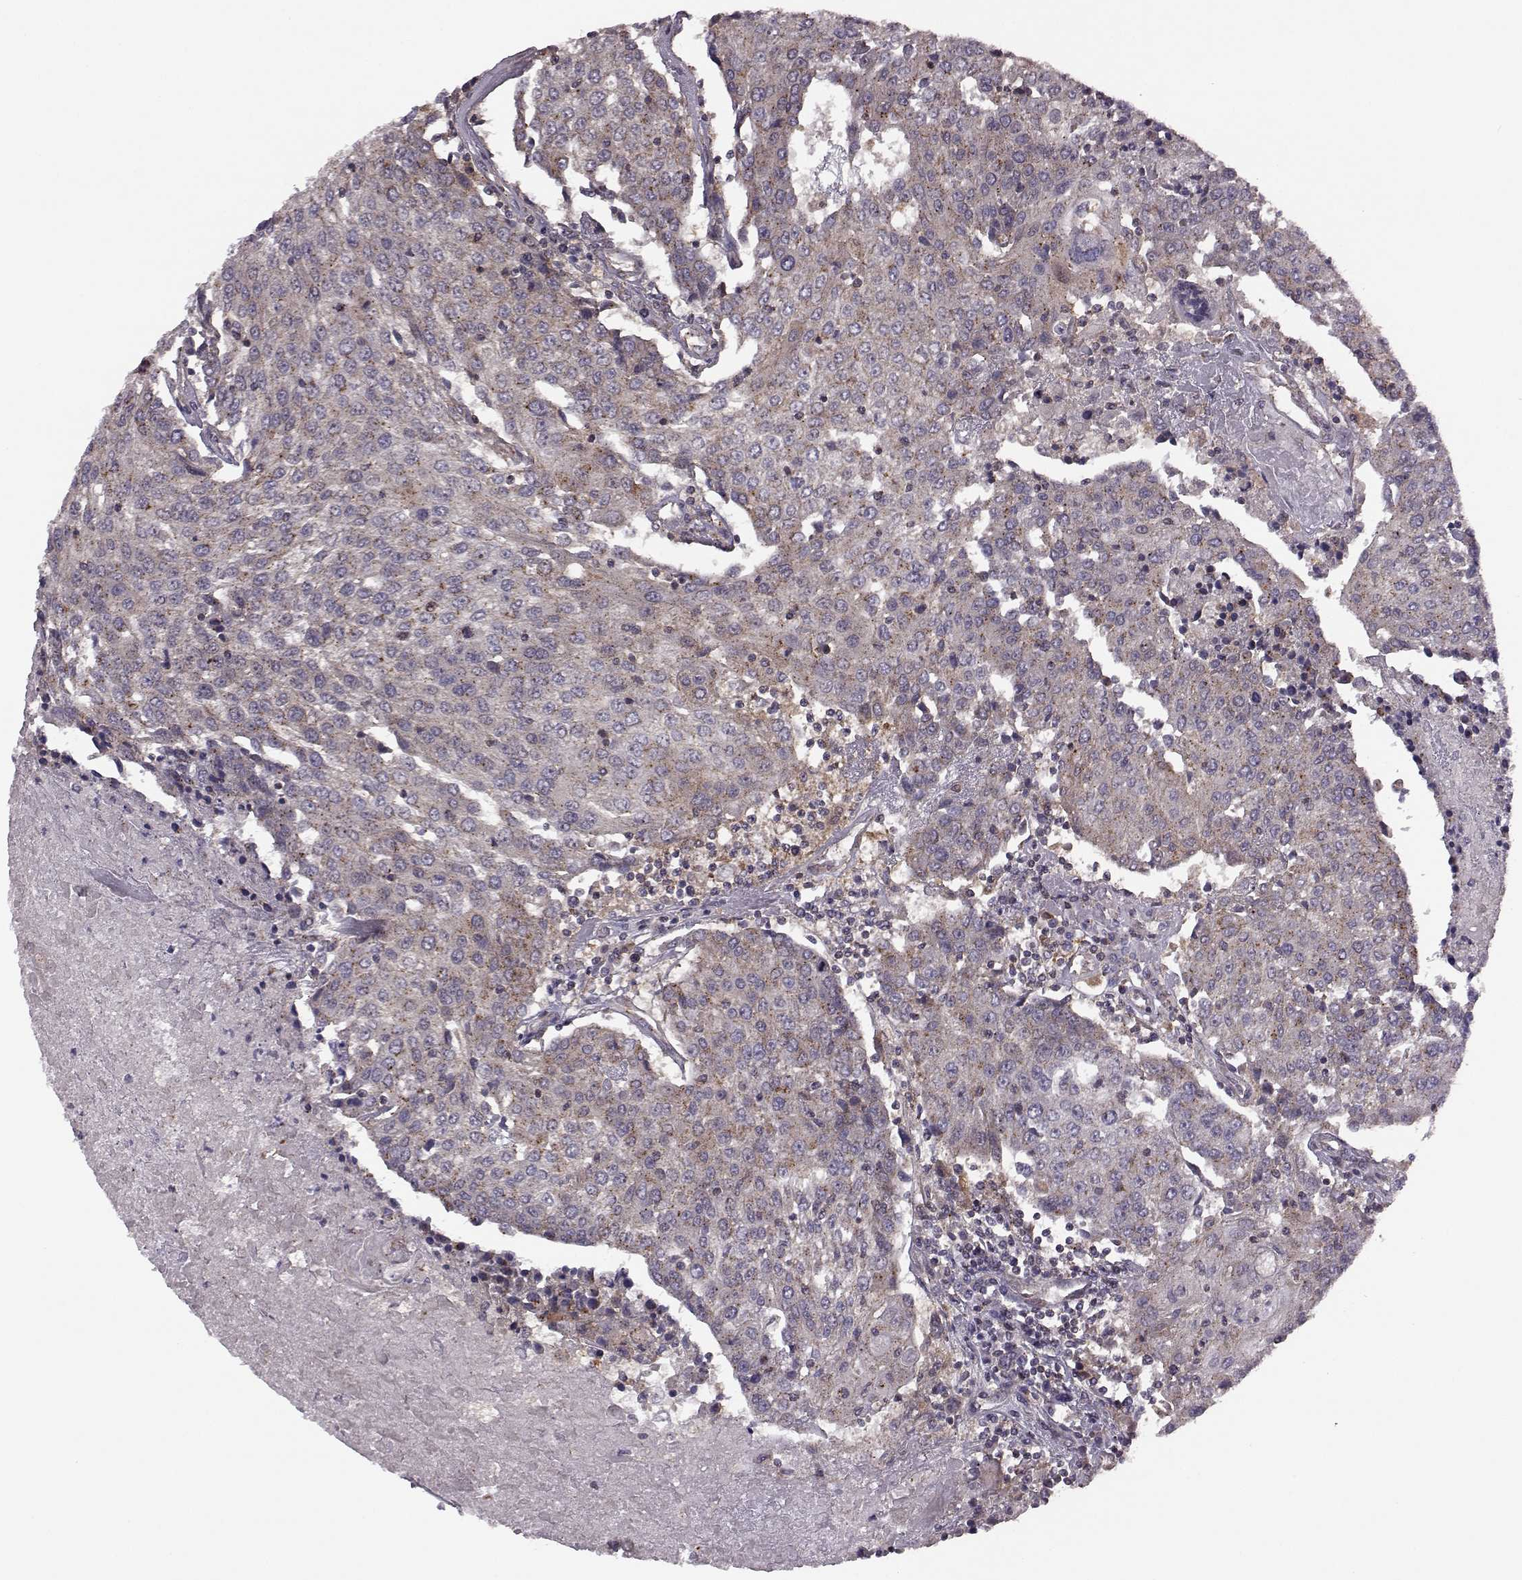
{"staining": {"intensity": "moderate", "quantity": "25%-75%", "location": "cytoplasmic/membranous"}, "tissue": "urothelial cancer", "cell_type": "Tumor cells", "image_type": "cancer", "snomed": [{"axis": "morphology", "description": "Urothelial carcinoma, High grade"}, {"axis": "topography", "description": "Urinary bladder"}], "caption": "Urothelial cancer stained with DAB immunohistochemistry exhibits medium levels of moderate cytoplasmic/membranous staining in about 25%-75% of tumor cells.", "gene": "FNIP2", "patient": {"sex": "female", "age": 85}}